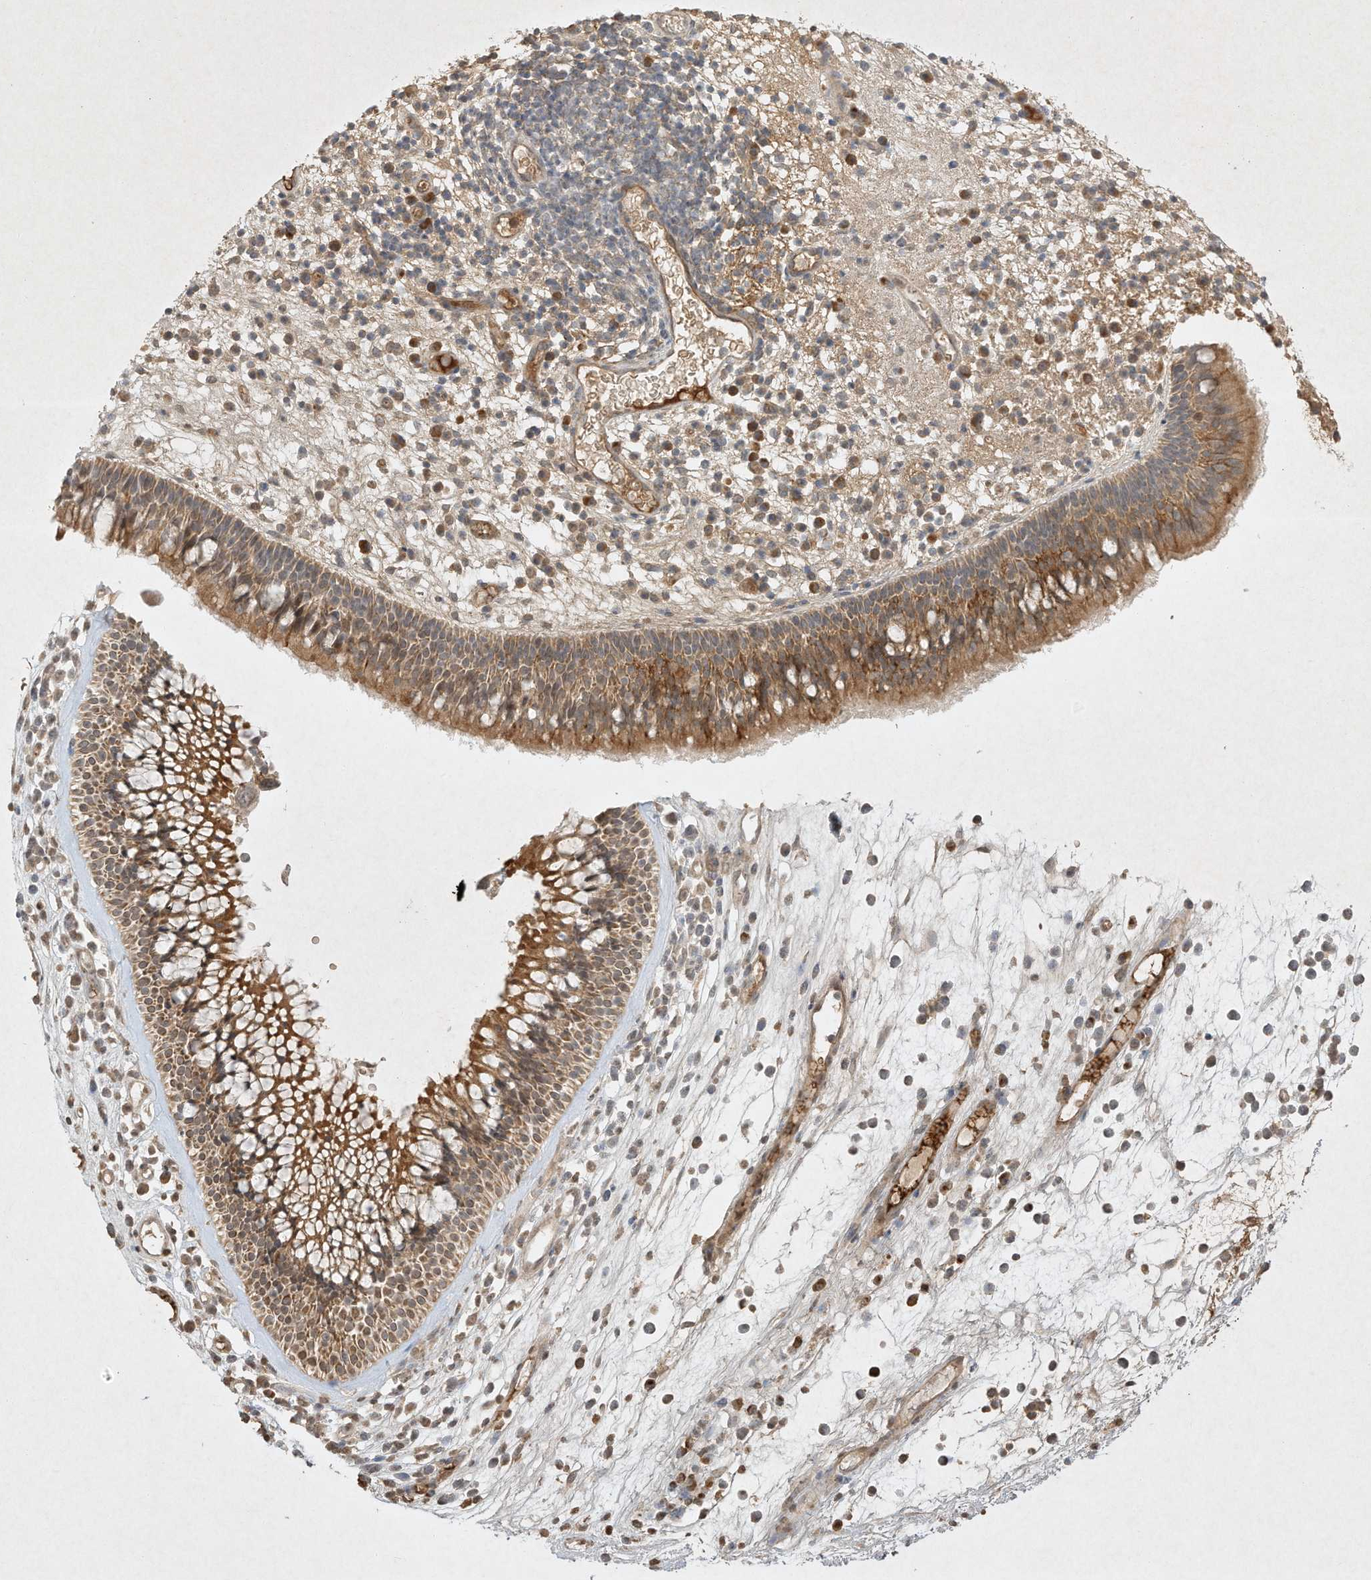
{"staining": {"intensity": "moderate", "quantity": ">75%", "location": "cytoplasmic/membranous"}, "tissue": "nasopharynx", "cell_type": "Respiratory epithelial cells", "image_type": "normal", "snomed": [{"axis": "morphology", "description": "Normal tissue, NOS"}, {"axis": "morphology", "description": "Inflammation, NOS"}, {"axis": "morphology", "description": "Malignant melanoma, Metastatic site"}, {"axis": "topography", "description": "Nasopharynx"}], "caption": "Protein staining of normal nasopharynx shows moderate cytoplasmic/membranous expression in approximately >75% of respiratory epithelial cells. Using DAB (3,3'-diaminobenzidine) (brown) and hematoxylin (blue) stains, captured at high magnification using brightfield microscopy.", "gene": "BTRC", "patient": {"sex": "male", "age": 70}}